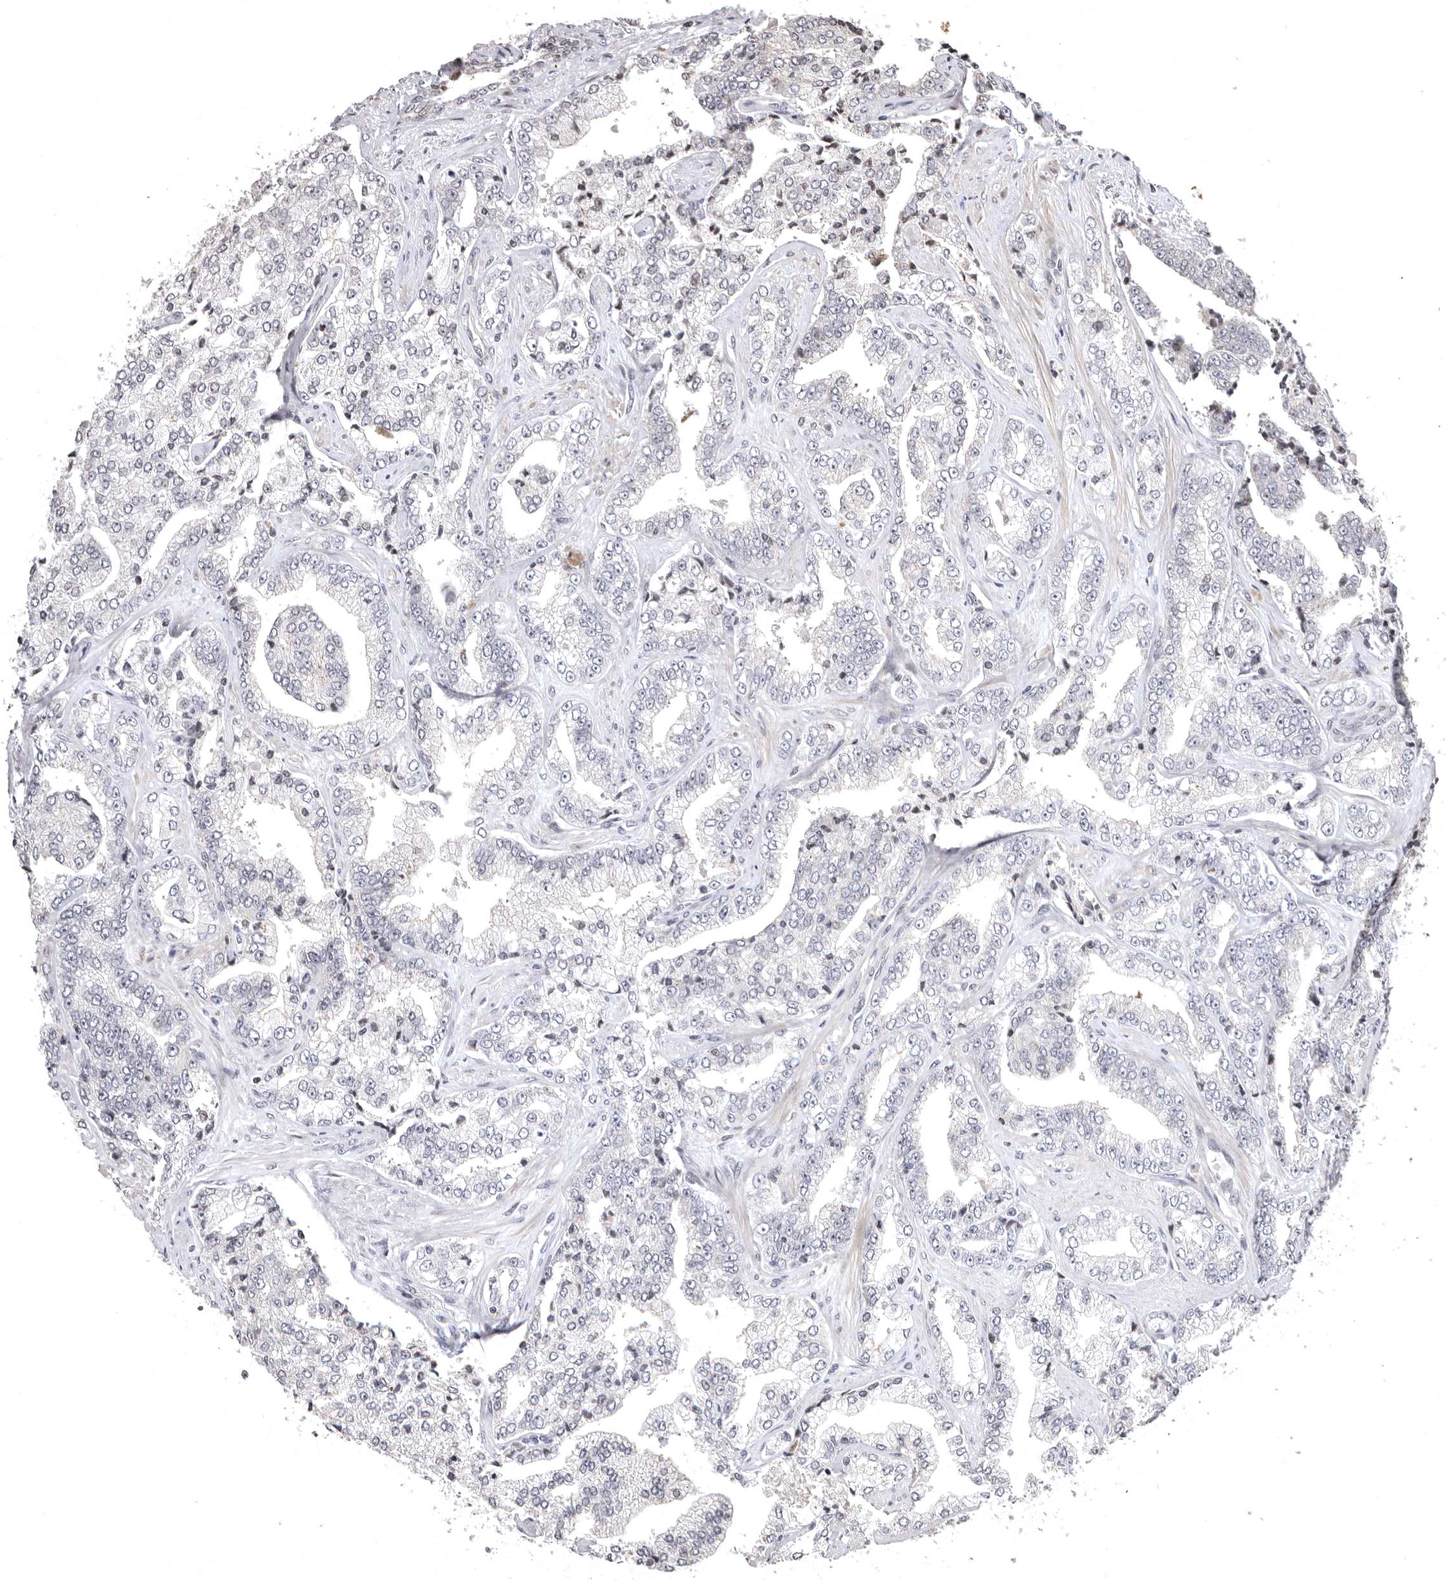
{"staining": {"intensity": "negative", "quantity": "none", "location": "none"}, "tissue": "prostate cancer", "cell_type": "Tumor cells", "image_type": "cancer", "snomed": [{"axis": "morphology", "description": "Adenocarcinoma, High grade"}, {"axis": "topography", "description": "Prostate"}], "caption": "The image shows no staining of tumor cells in prostate high-grade adenocarcinoma.", "gene": "AZIN1", "patient": {"sex": "male", "age": 71}}